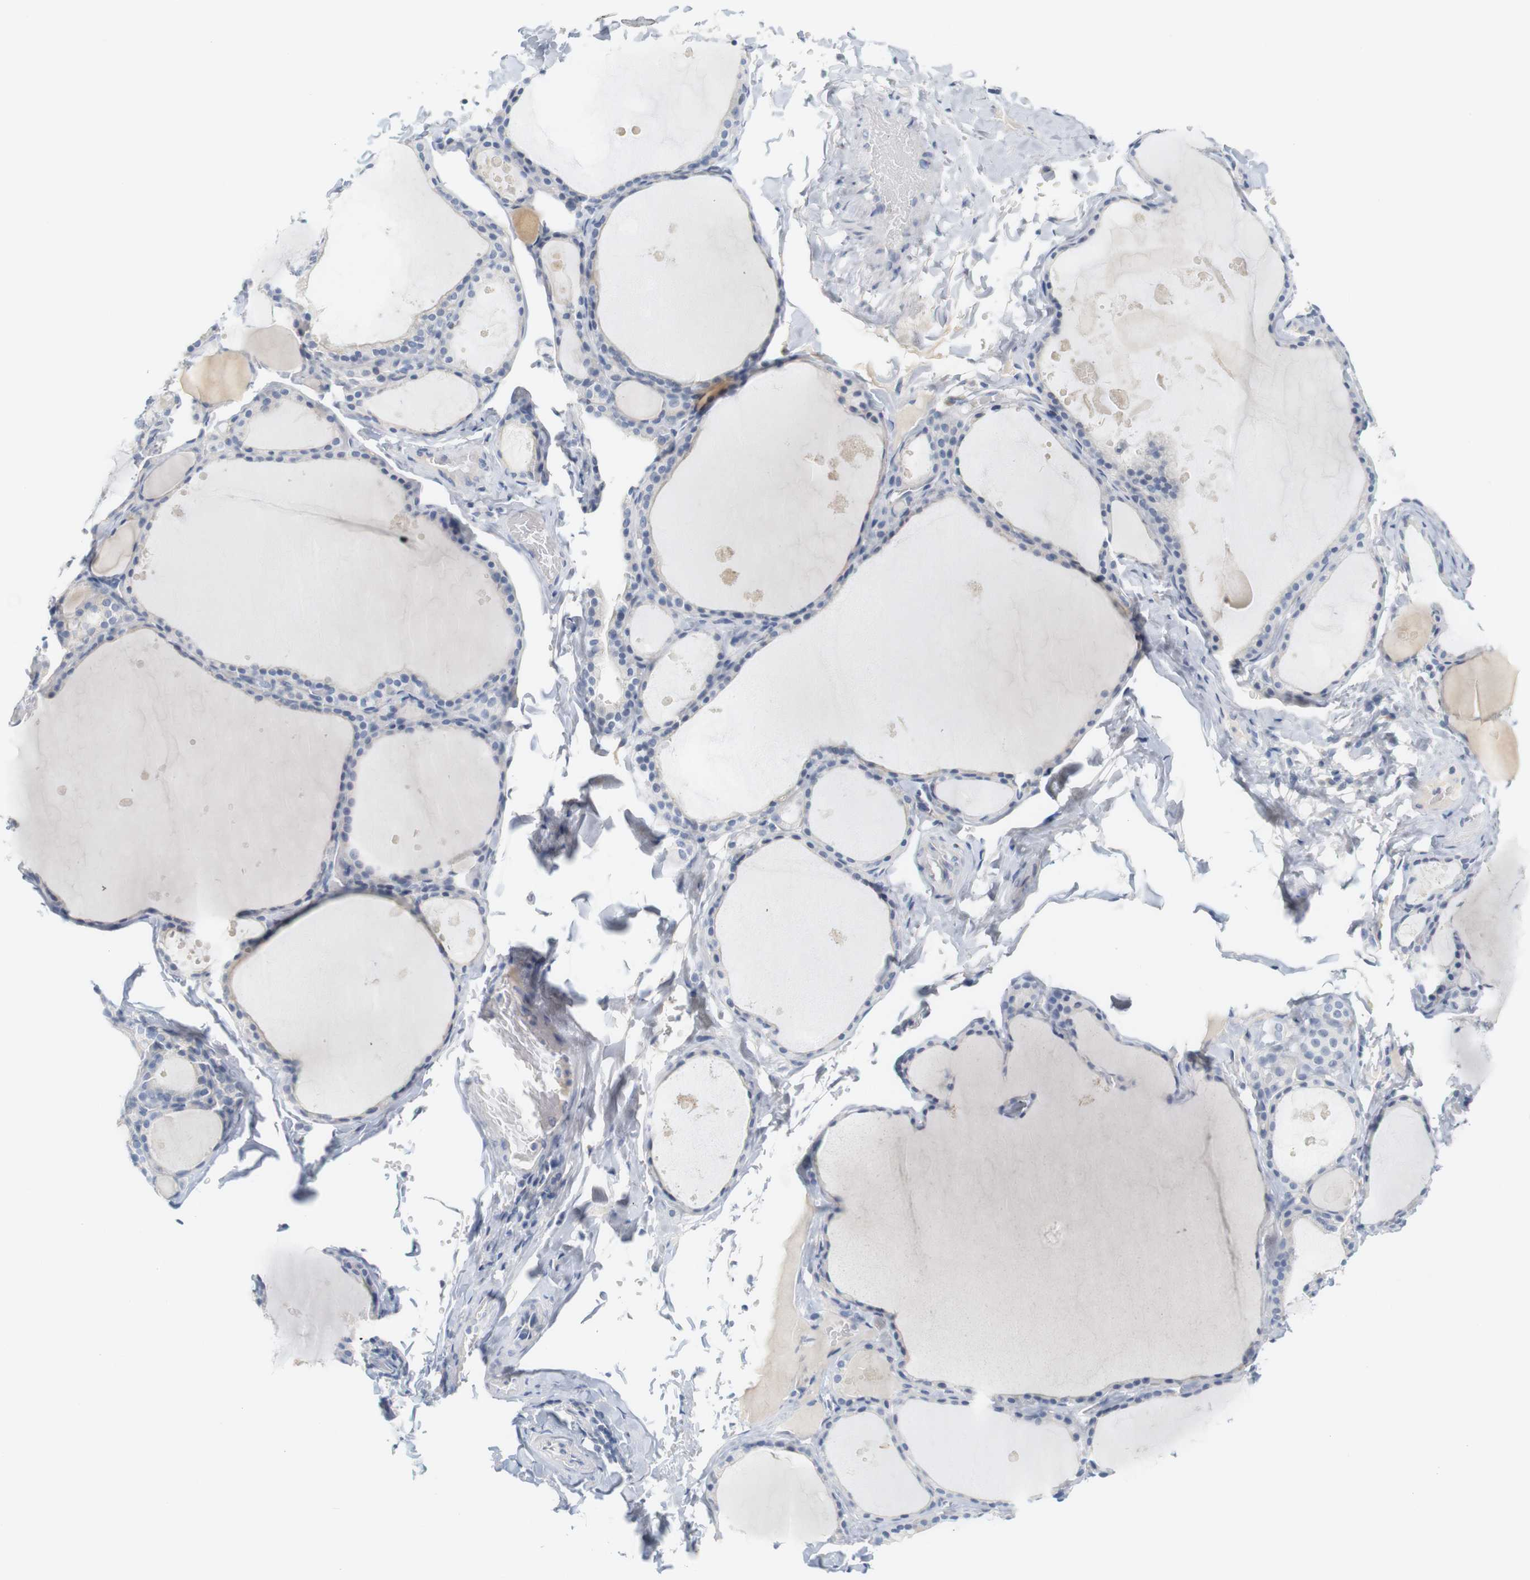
{"staining": {"intensity": "negative", "quantity": "none", "location": "none"}, "tissue": "thyroid gland", "cell_type": "Glandular cells", "image_type": "normal", "snomed": [{"axis": "morphology", "description": "Normal tissue, NOS"}, {"axis": "topography", "description": "Thyroid gland"}], "caption": "High magnification brightfield microscopy of benign thyroid gland stained with DAB (brown) and counterstained with hematoxylin (blue): glandular cells show no significant positivity.", "gene": "RGS9", "patient": {"sex": "male", "age": 56}}